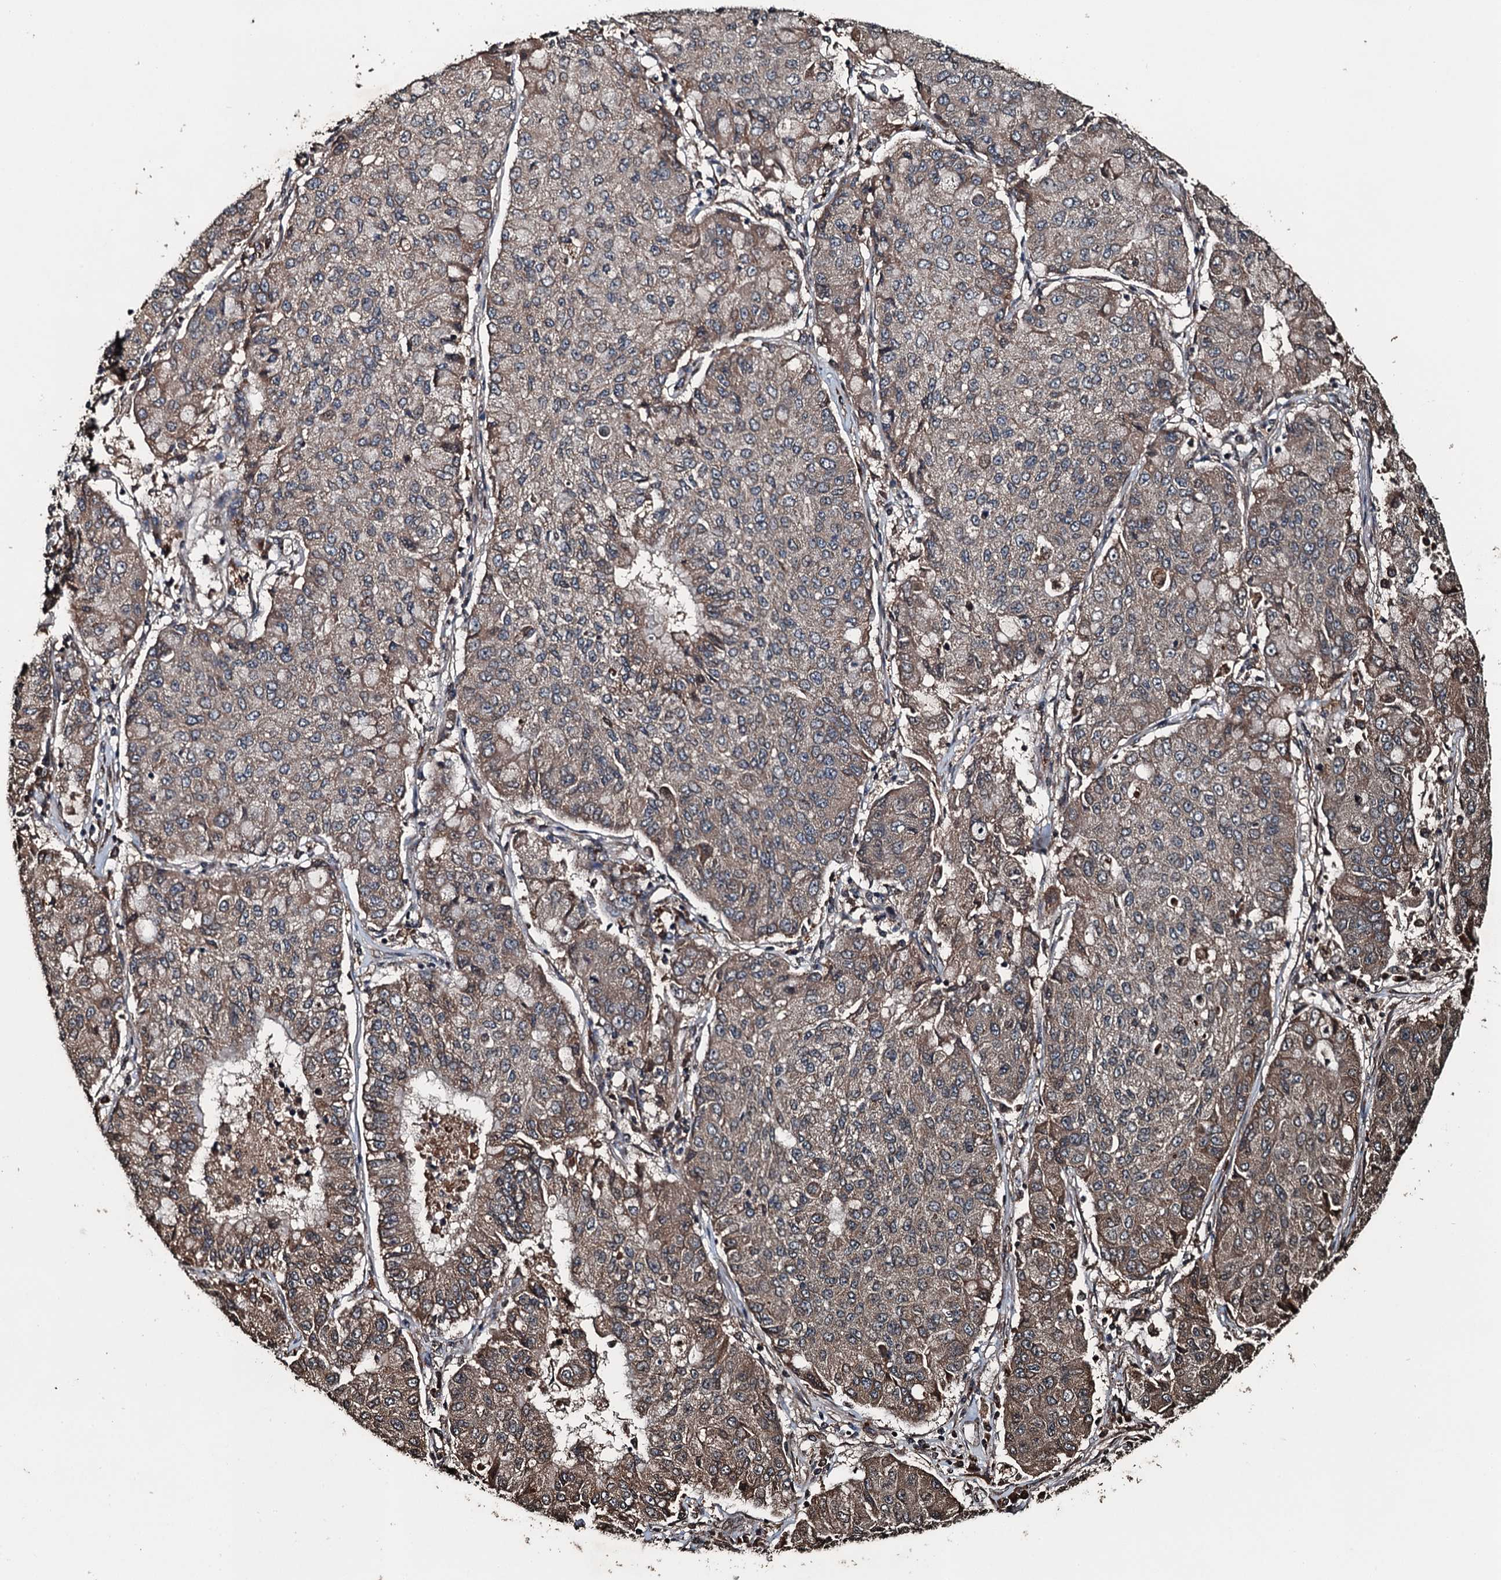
{"staining": {"intensity": "weak", "quantity": ">75%", "location": "cytoplasmic/membranous"}, "tissue": "lung cancer", "cell_type": "Tumor cells", "image_type": "cancer", "snomed": [{"axis": "morphology", "description": "Squamous cell carcinoma, NOS"}, {"axis": "topography", "description": "Lung"}], "caption": "Brown immunohistochemical staining in human lung cancer (squamous cell carcinoma) exhibits weak cytoplasmic/membranous staining in approximately >75% of tumor cells.", "gene": "TCTN1", "patient": {"sex": "male", "age": 74}}